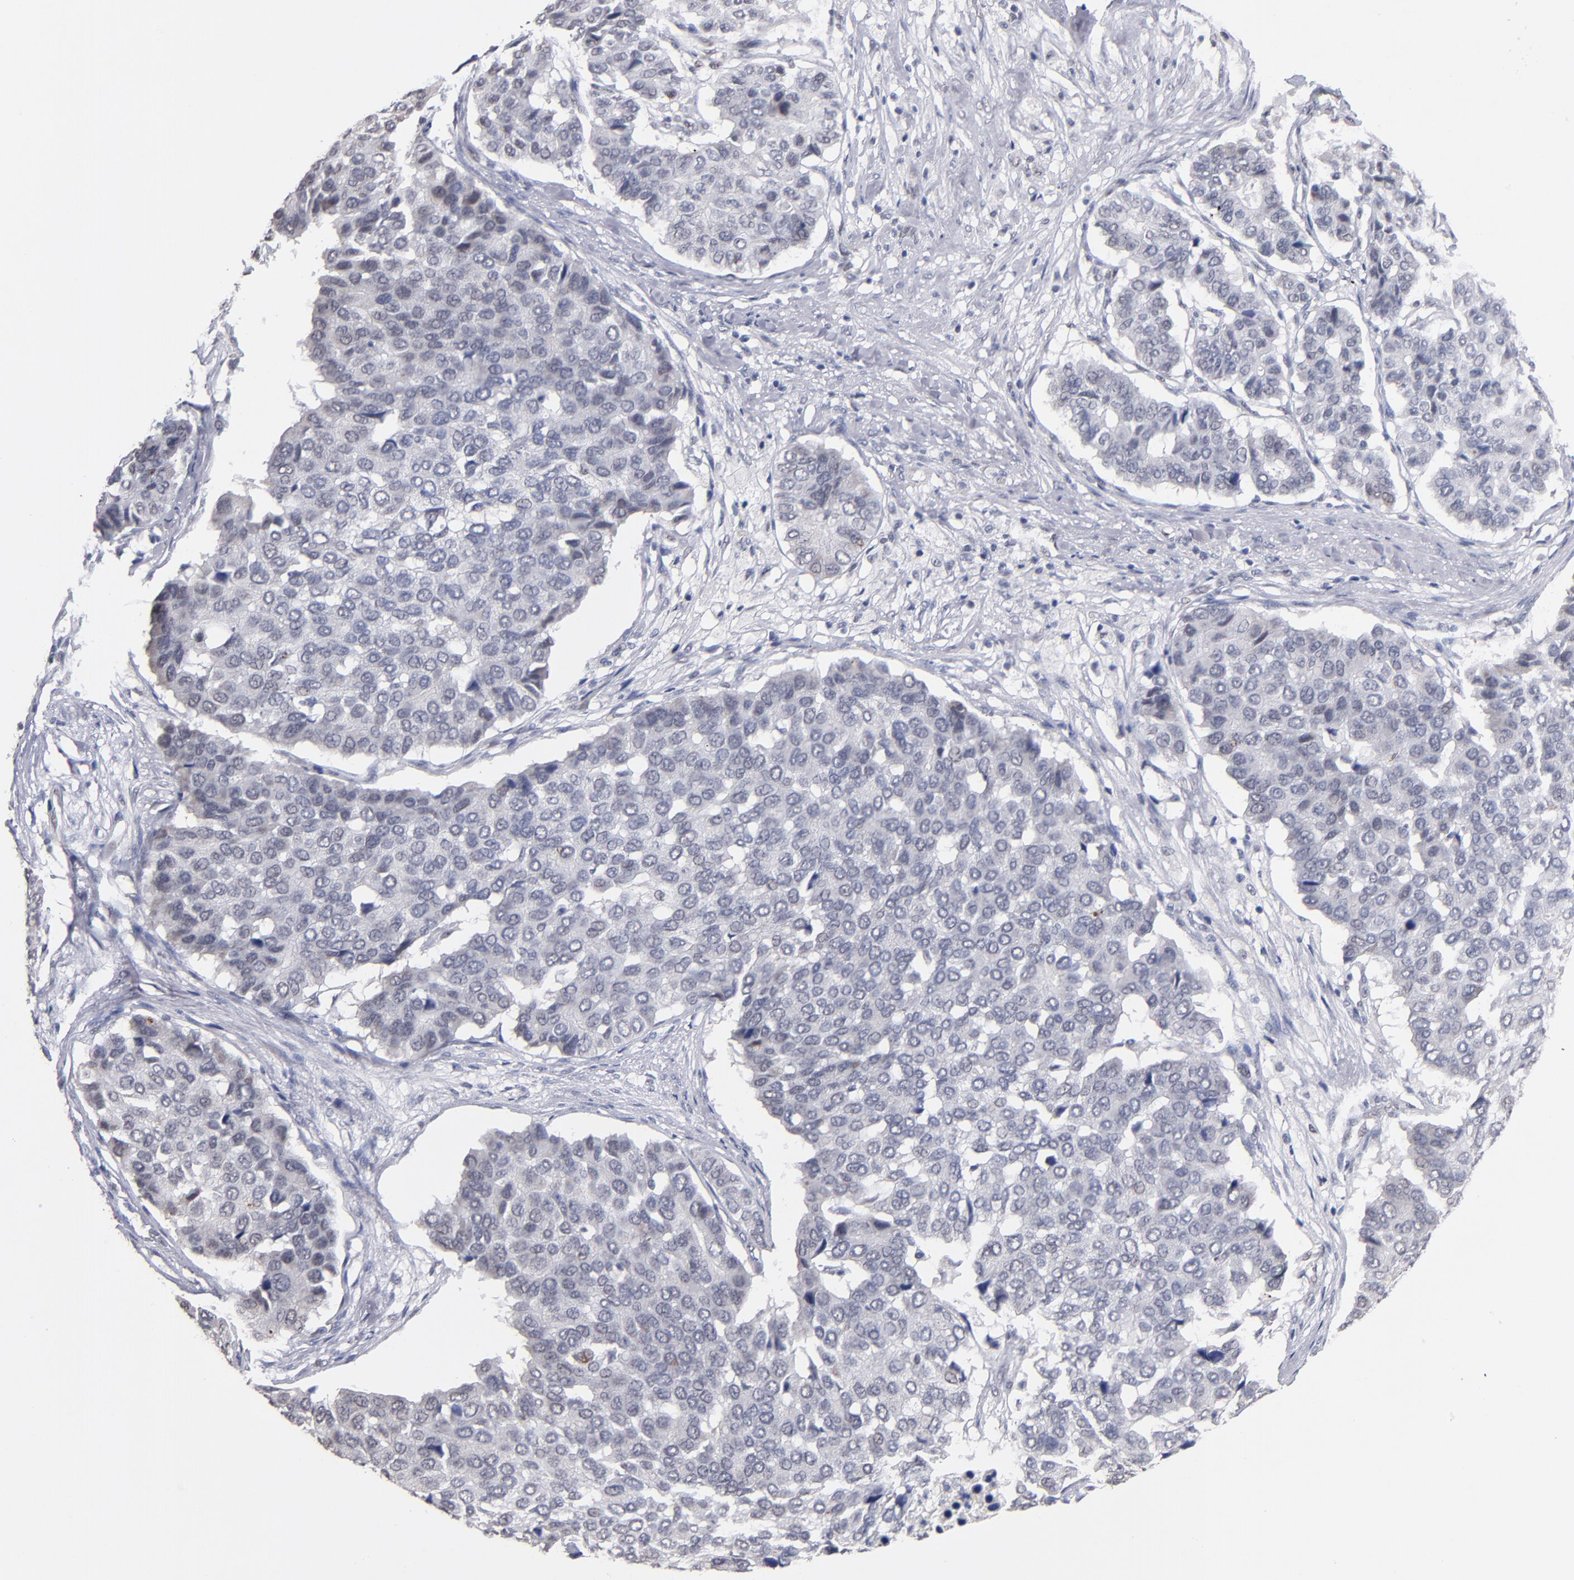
{"staining": {"intensity": "negative", "quantity": "none", "location": "none"}, "tissue": "pancreatic cancer", "cell_type": "Tumor cells", "image_type": "cancer", "snomed": [{"axis": "morphology", "description": "Adenocarcinoma, NOS"}, {"axis": "topography", "description": "Pancreas"}], "caption": "There is no significant positivity in tumor cells of pancreatic adenocarcinoma.", "gene": "MN1", "patient": {"sex": "male", "age": 50}}